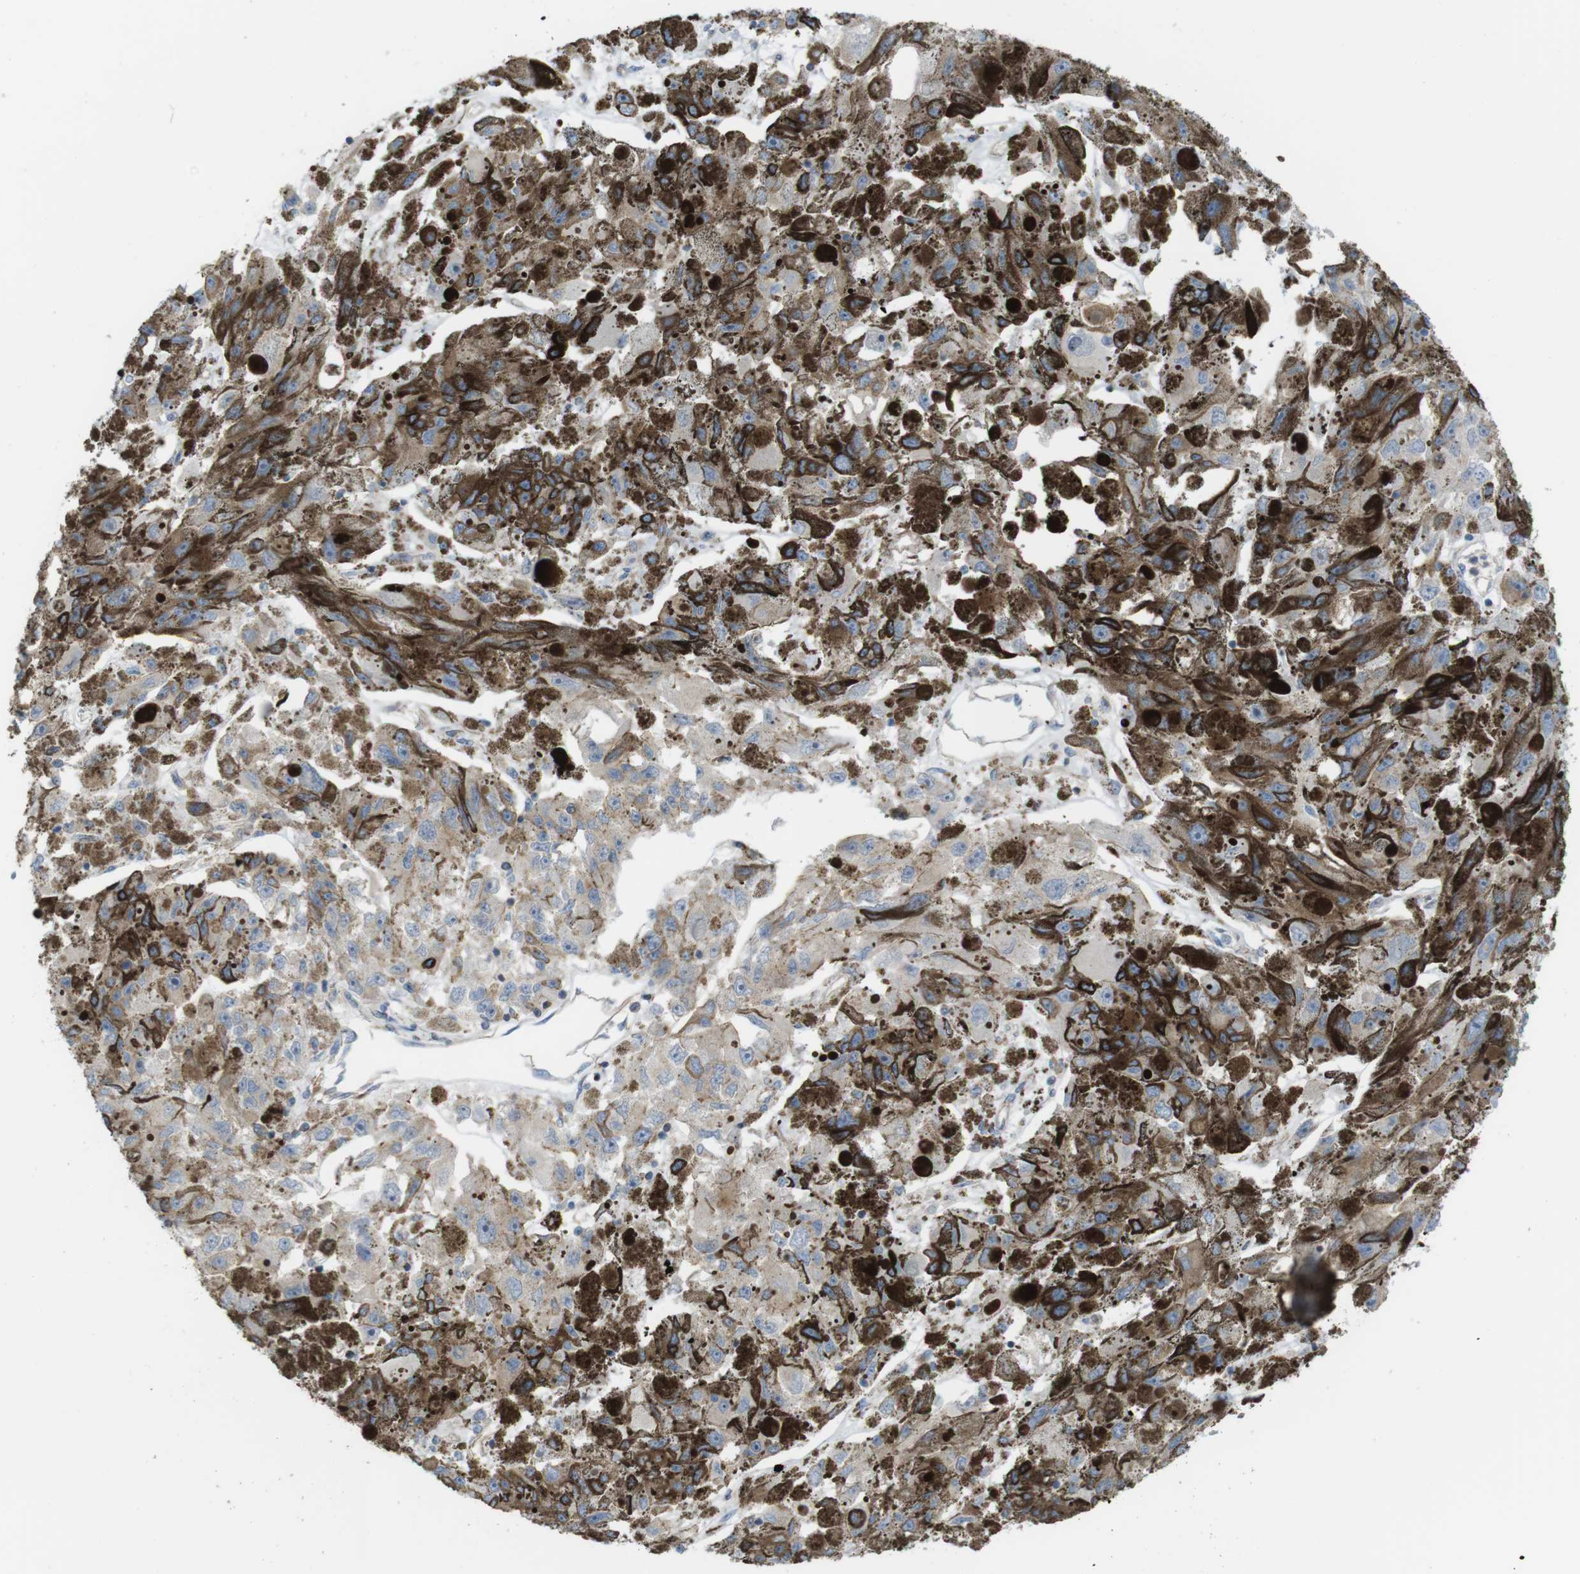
{"staining": {"intensity": "weak", "quantity": ">75%", "location": "cytoplasmic/membranous"}, "tissue": "melanoma", "cell_type": "Tumor cells", "image_type": "cancer", "snomed": [{"axis": "morphology", "description": "Malignant melanoma, NOS"}, {"axis": "topography", "description": "Skin"}], "caption": "Human malignant melanoma stained with a brown dye exhibits weak cytoplasmic/membranous positive staining in approximately >75% of tumor cells.", "gene": "PREX2", "patient": {"sex": "female", "age": 104}}